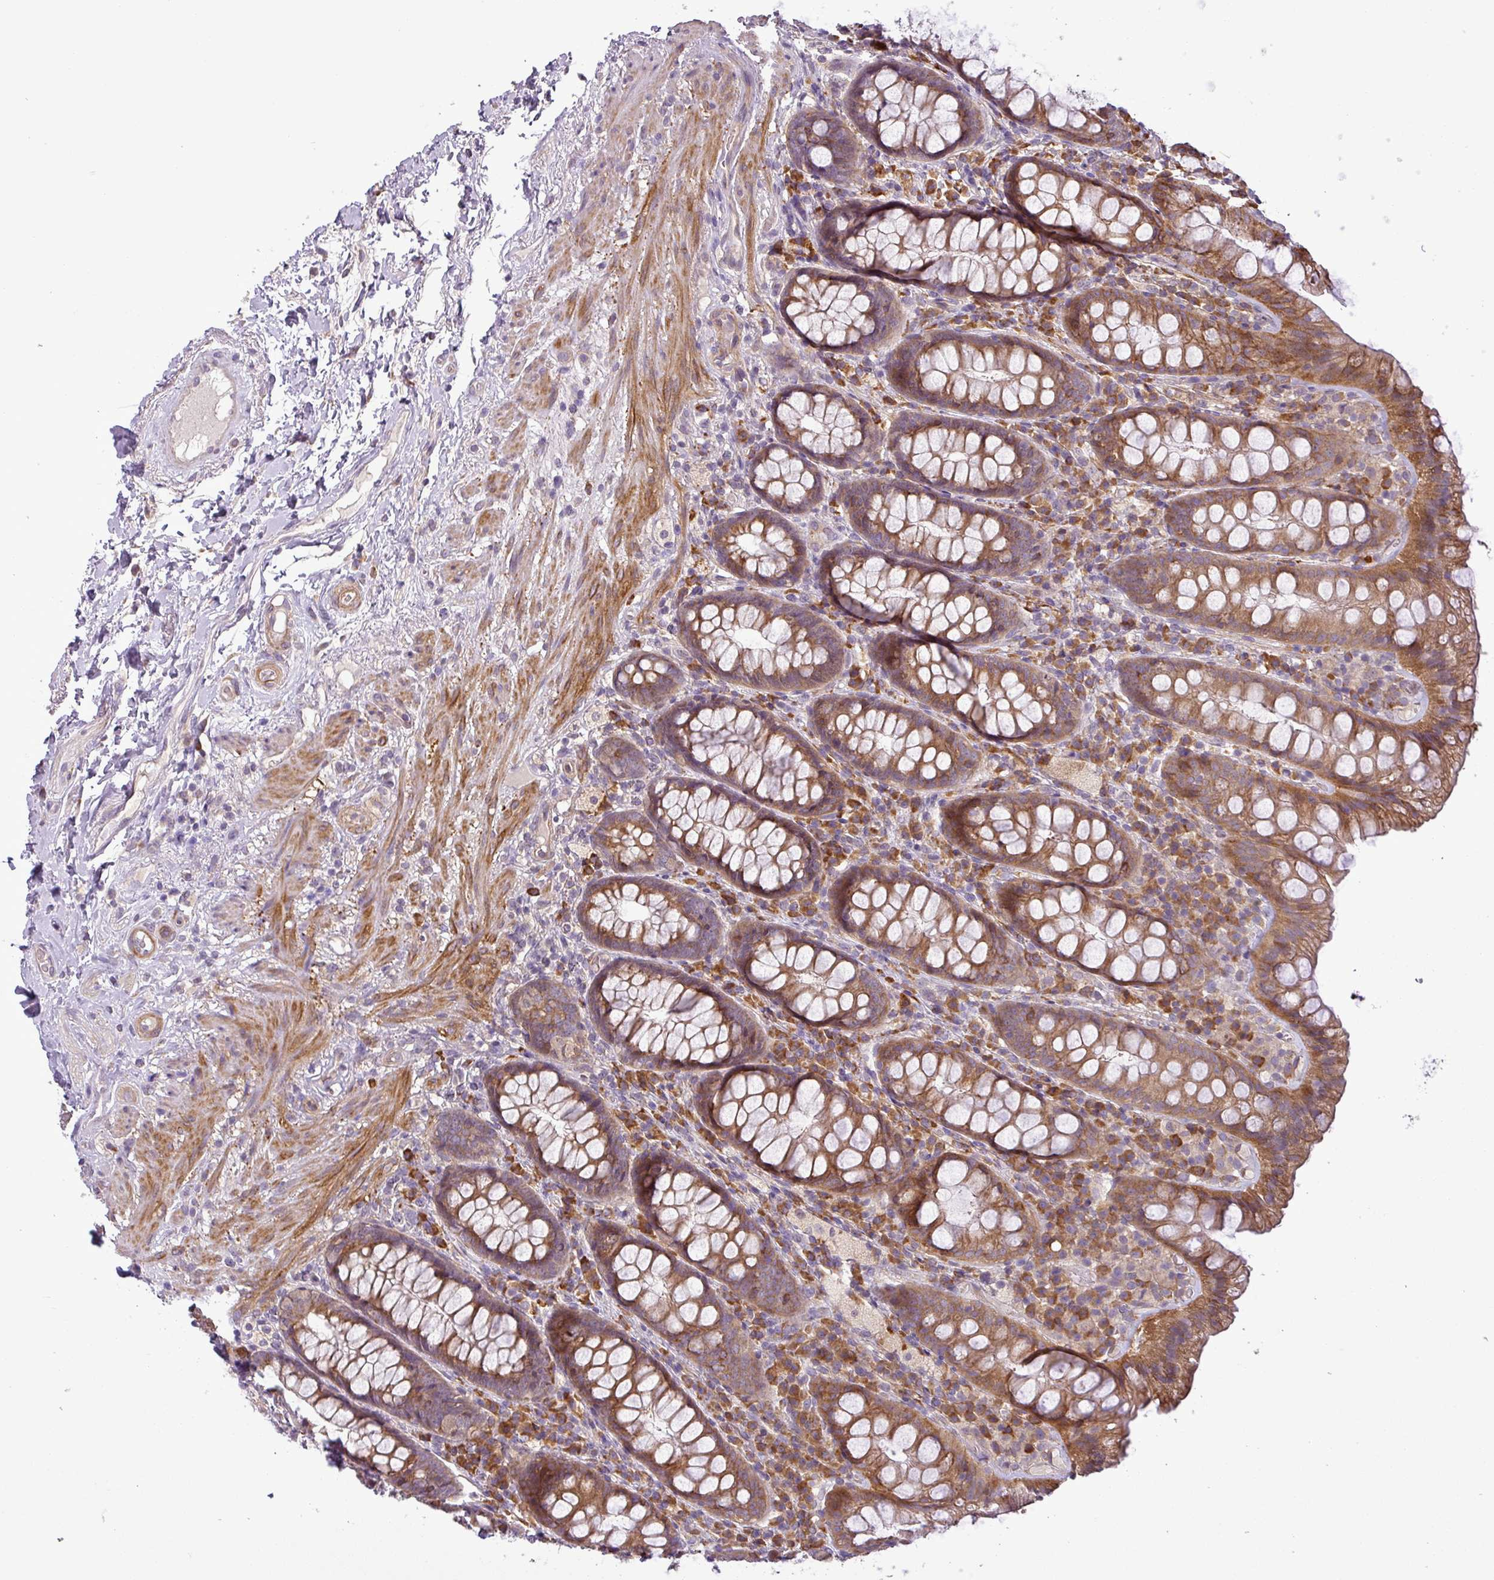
{"staining": {"intensity": "moderate", "quantity": ">75%", "location": "cytoplasmic/membranous"}, "tissue": "rectum", "cell_type": "Glandular cells", "image_type": "normal", "snomed": [{"axis": "morphology", "description": "Normal tissue, NOS"}, {"axis": "topography", "description": "Rectum"}], "caption": "Immunohistochemical staining of benign rectum demonstrates >75% levels of moderate cytoplasmic/membranous protein staining in about >75% of glandular cells.", "gene": "MOCS3", "patient": {"sex": "male", "age": 83}}